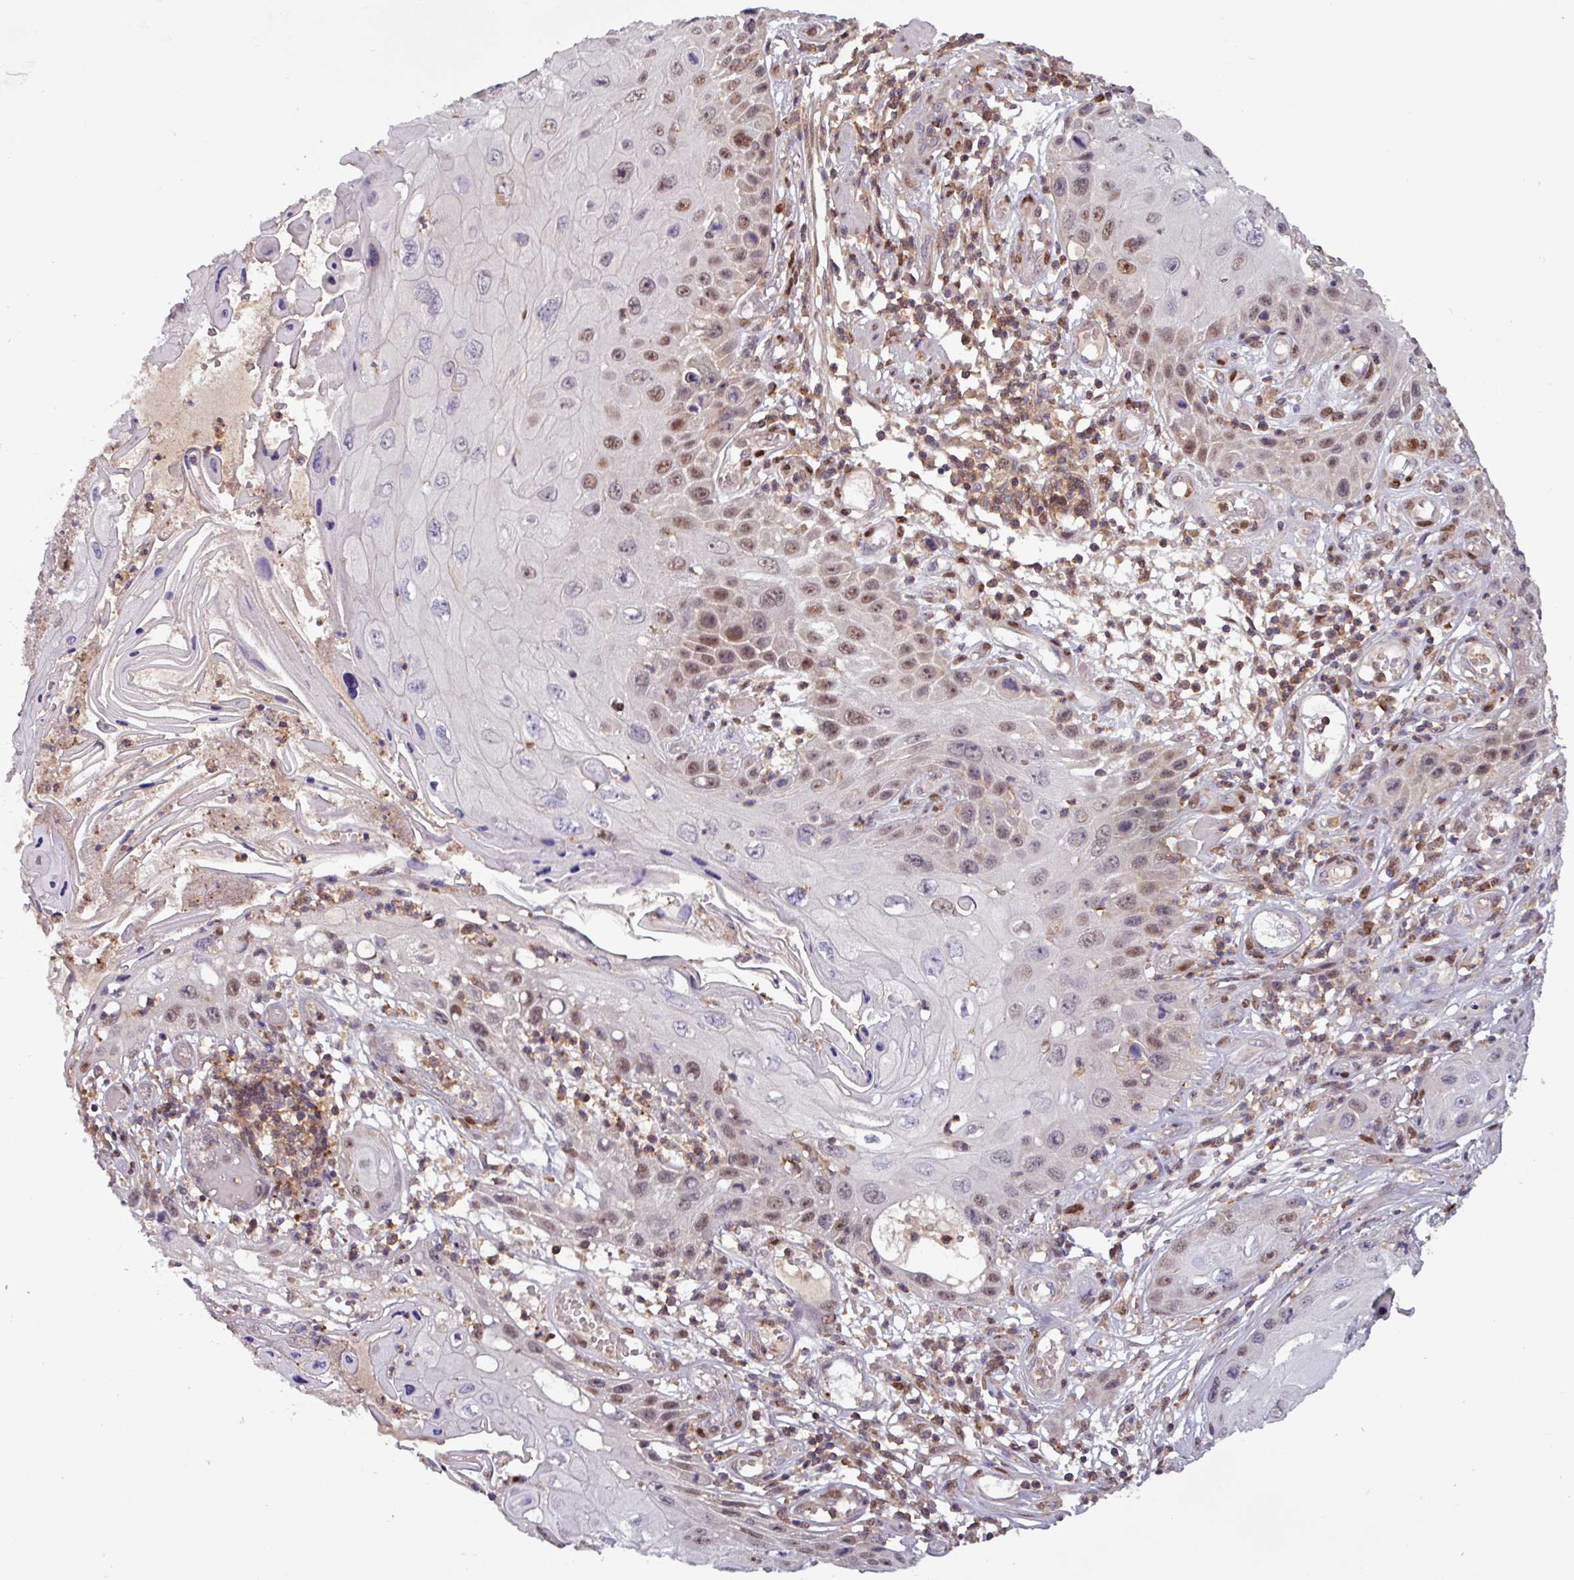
{"staining": {"intensity": "moderate", "quantity": ">75%", "location": "nuclear"}, "tissue": "skin cancer", "cell_type": "Tumor cells", "image_type": "cancer", "snomed": [{"axis": "morphology", "description": "Squamous cell carcinoma, NOS"}, {"axis": "topography", "description": "Skin"}, {"axis": "topography", "description": "Vulva"}], "caption": "The micrograph reveals a brown stain indicating the presence of a protein in the nuclear of tumor cells in skin cancer (squamous cell carcinoma).", "gene": "PRRX1", "patient": {"sex": "female", "age": 44}}